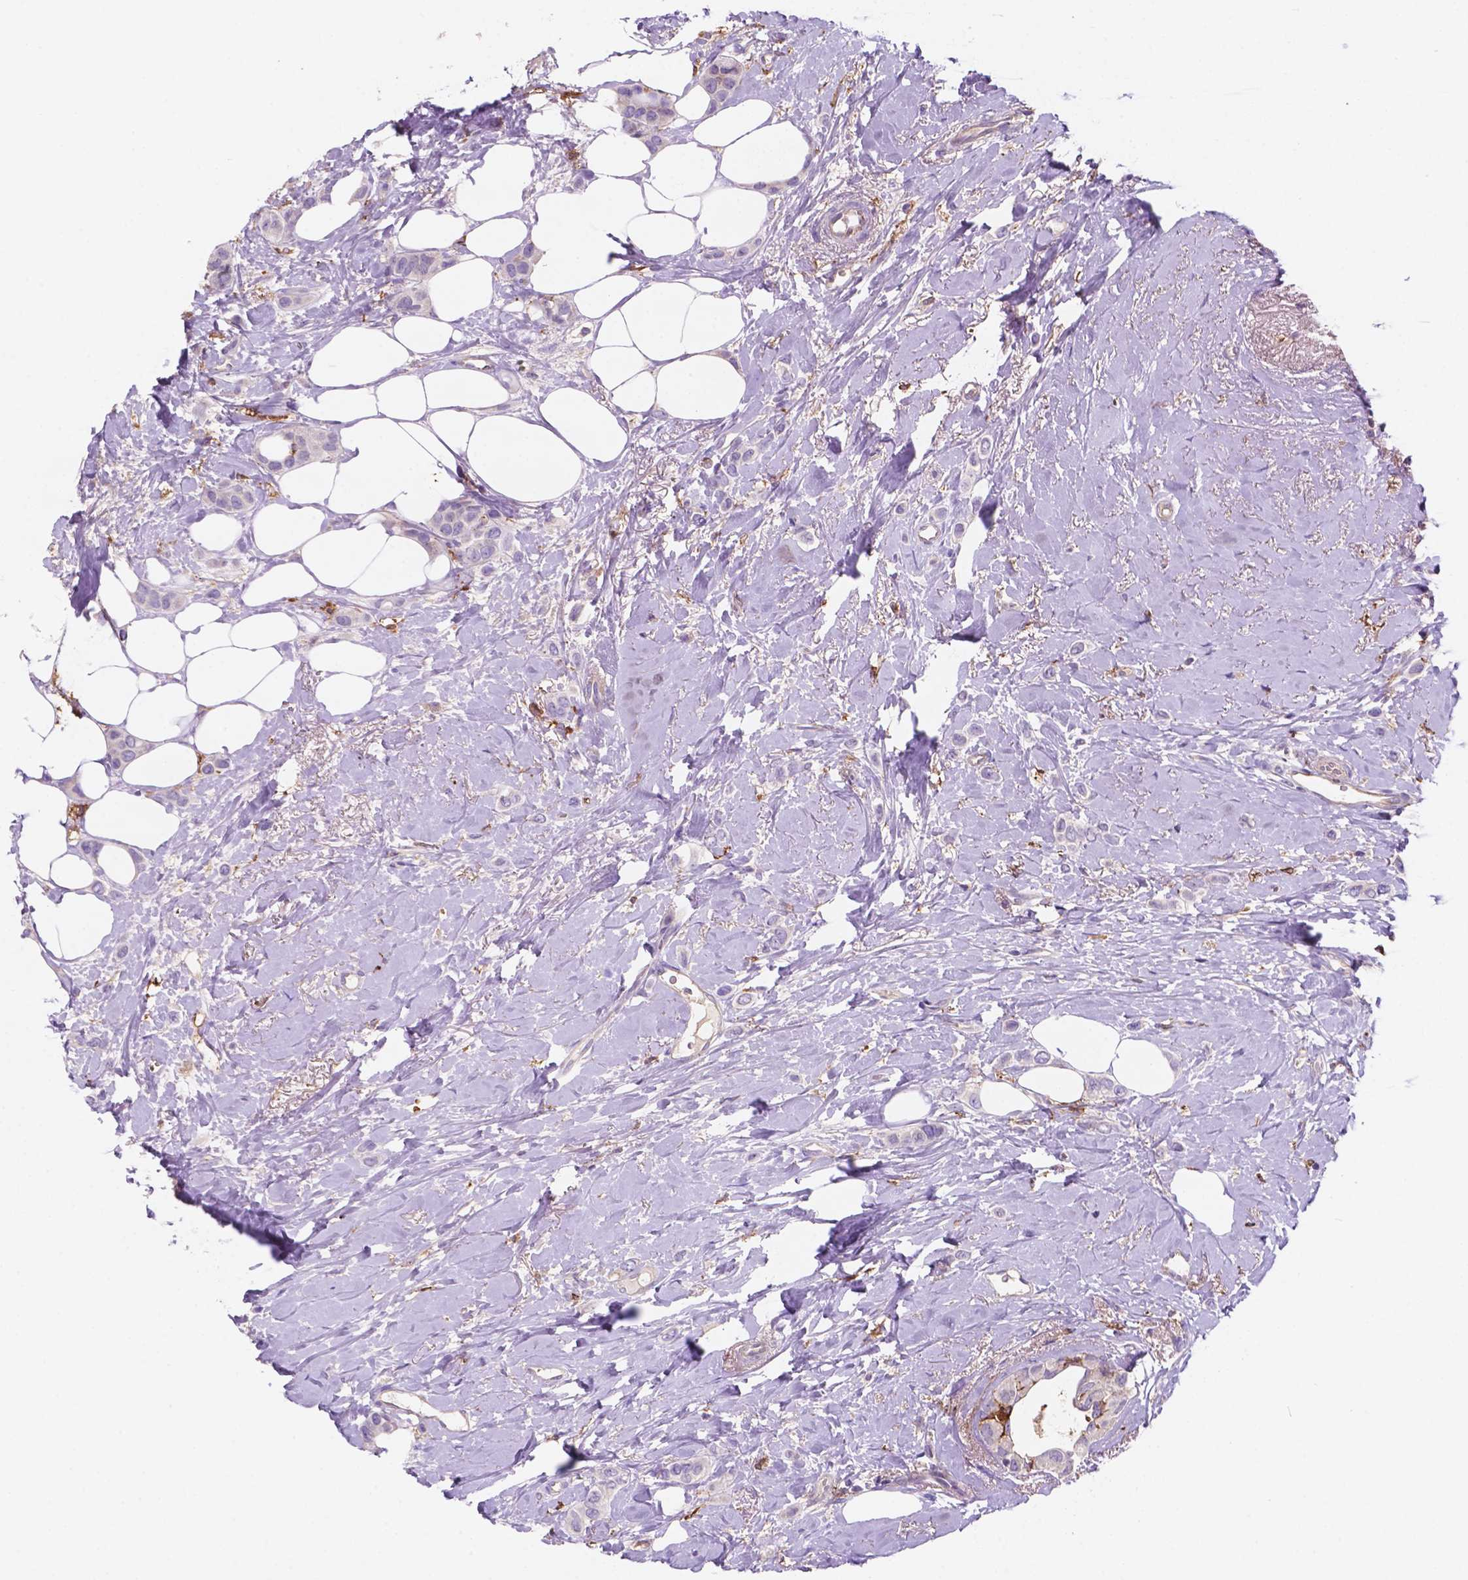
{"staining": {"intensity": "negative", "quantity": "none", "location": "none"}, "tissue": "breast cancer", "cell_type": "Tumor cells", "image_type": "cancer", "snomed": [{"axis": "morphology", "description": "Lobular carcinoma"}, {"axis": "topography", "description": "Breast"}], "caption": "High magnification brightfield microscopy of lobular carcinoma (breast) stained with DAB (brown) and counterstained with hematoxylin (blue): tumor cells show no significant positivity. Nuclei are stained in blue.", "gene": "MKRN2OS", "patient": {"sex": "female", "age": 66}}